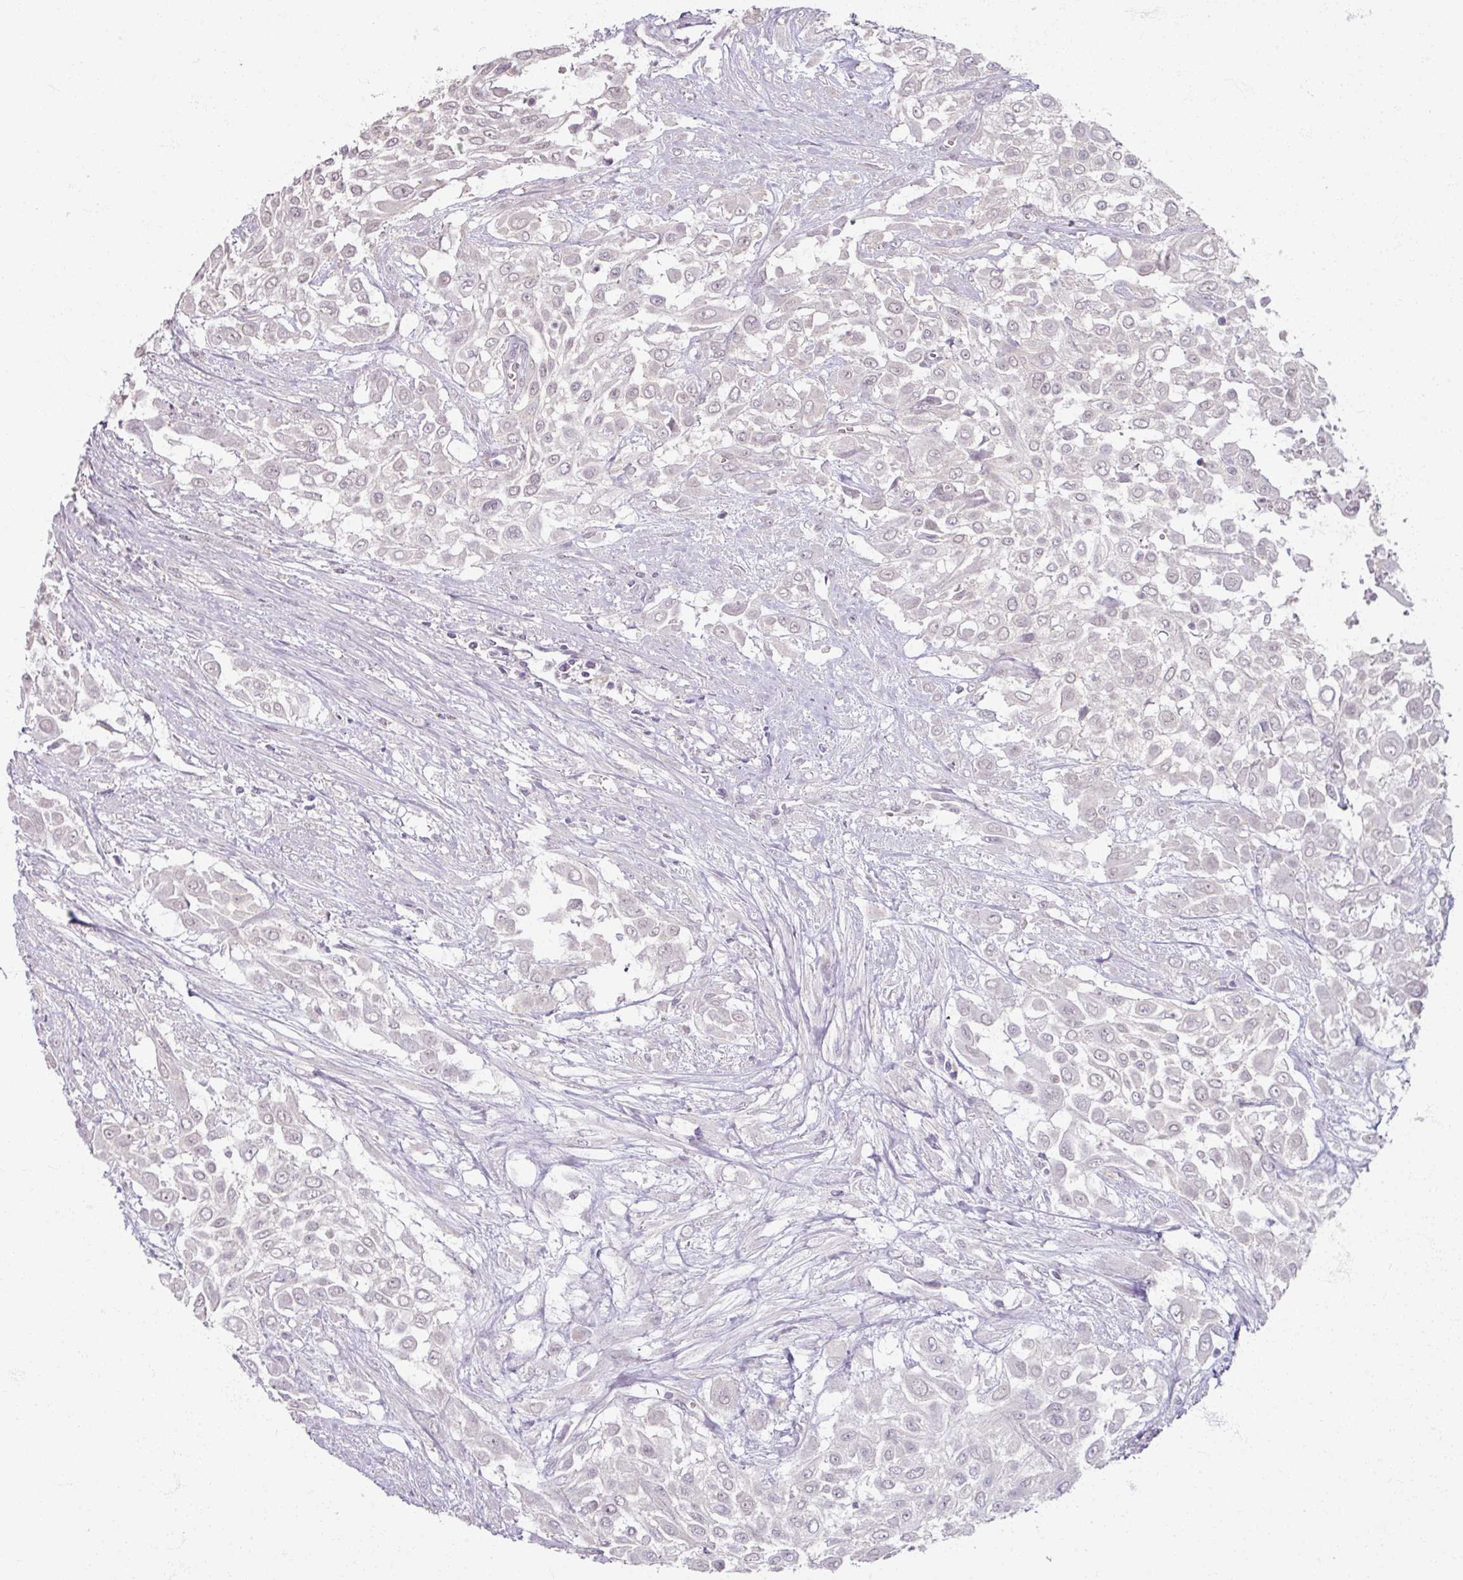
{"staining": {"intensity": "negative", "quantity": "none", "location": "none"}, "tissue": "urothelial cancer", "cell_type": "Tumor cells", "image_type": "cancer", "snomed": [{"axis": "morphology", "description": "Urothelial carcinoma, High grade"}, {"axis": "topography", "description": "Urinary bladder"}], "caption": "High power microscopy micrograph of an IHC image of high-grade urothelial carcinoma, revealing no significant positivity in tumor cells.", "gene": "SOX11", "patient": {"sex": "male", "age": 57}}